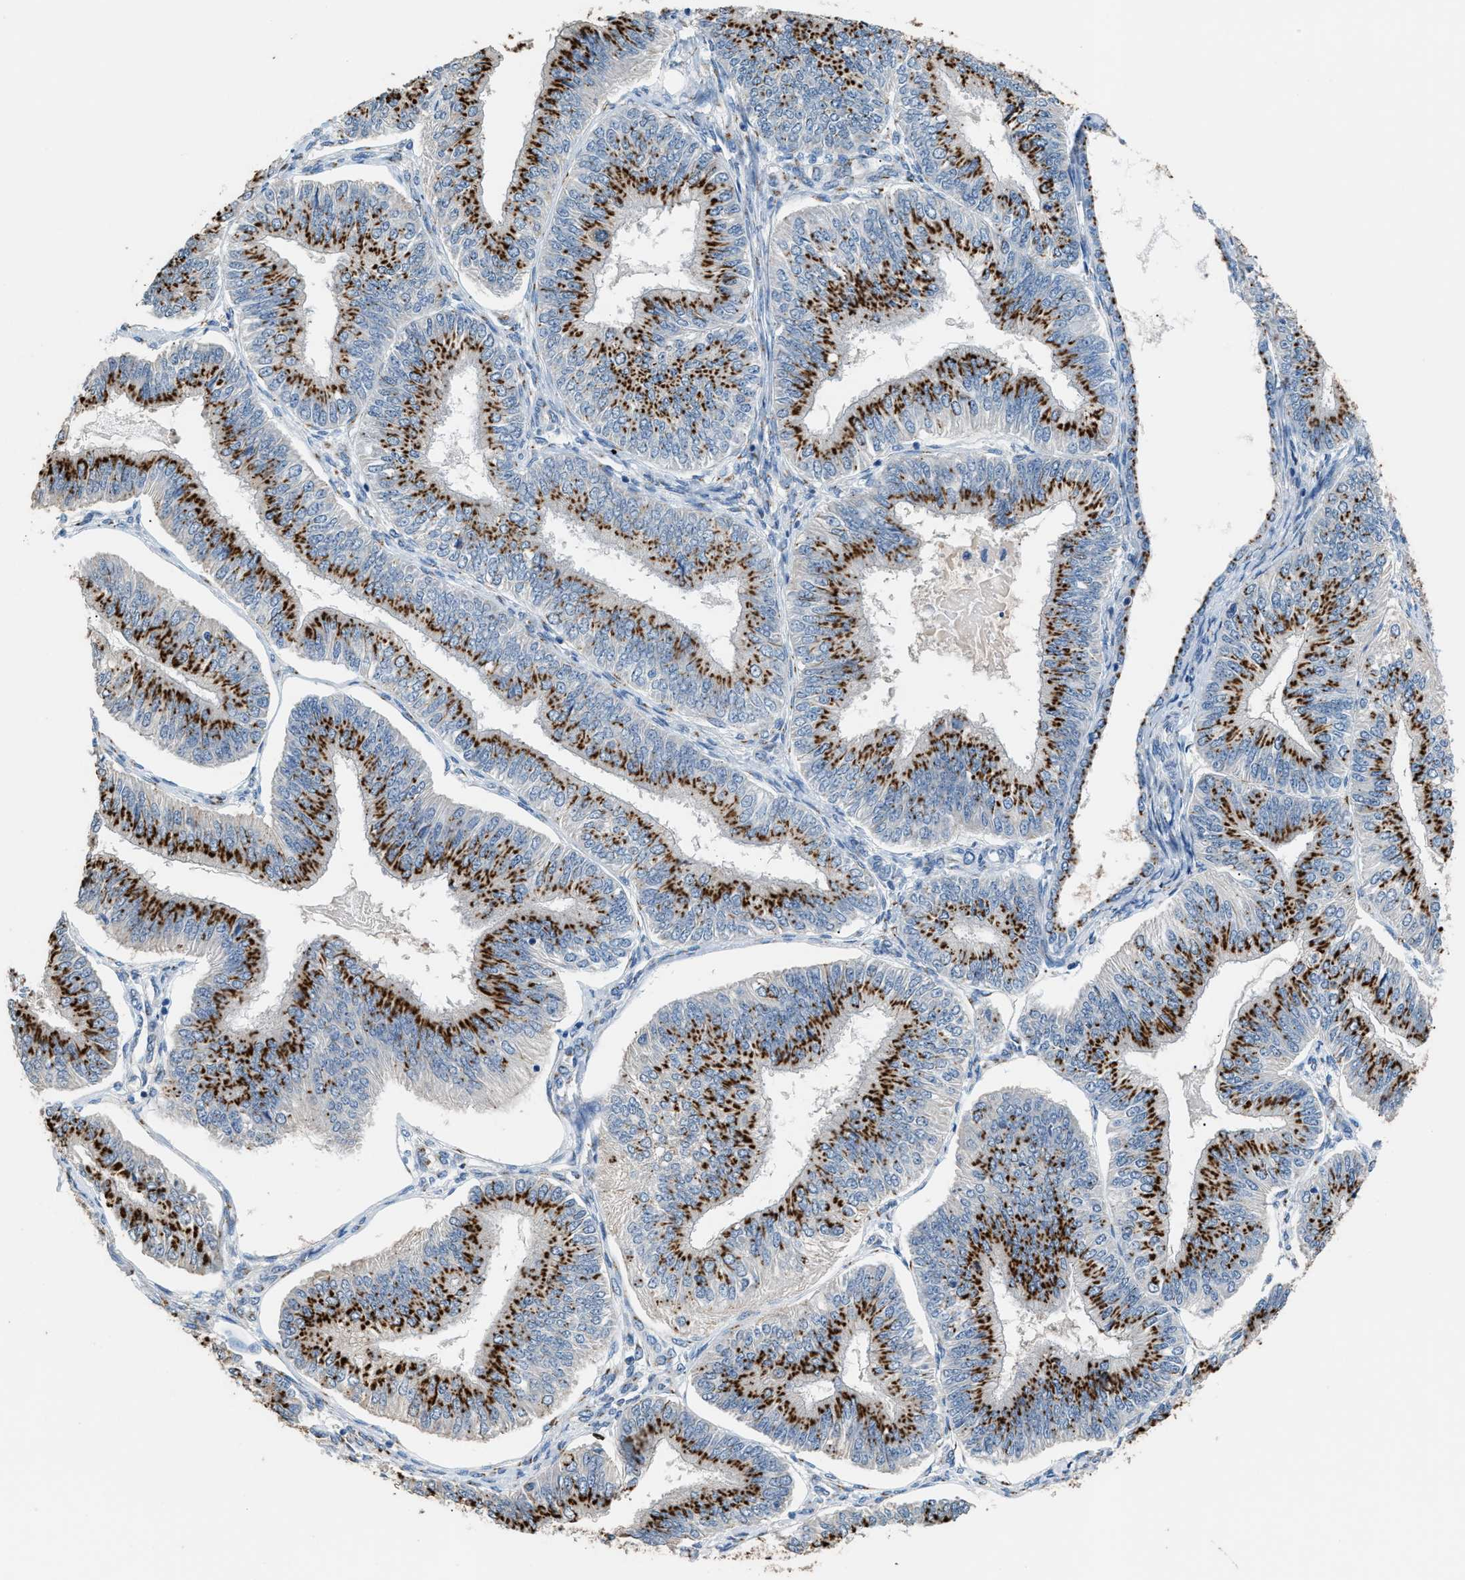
{"staining": {"intensity": "strong", "quantity": ">75%", "location": "cytoplasmic/membranous"}, "tissue": "endometrial cancer", "cell_type": "Tumor cells", "image_type": "cancer", "snomed": [{"axis": "morphology", "description": "Adenocarcinoma, NOS"}, {"axis": "topography", "description": "Endometrium"}], "caption": "Protein expression analysis of adenocarcinoma (endometrial) shows strong cytoplasmic/membranous staining in approximately >75% of tumor cells.", "gene": "GOLM1", "patient": {"sex": "female", "age": 58}}